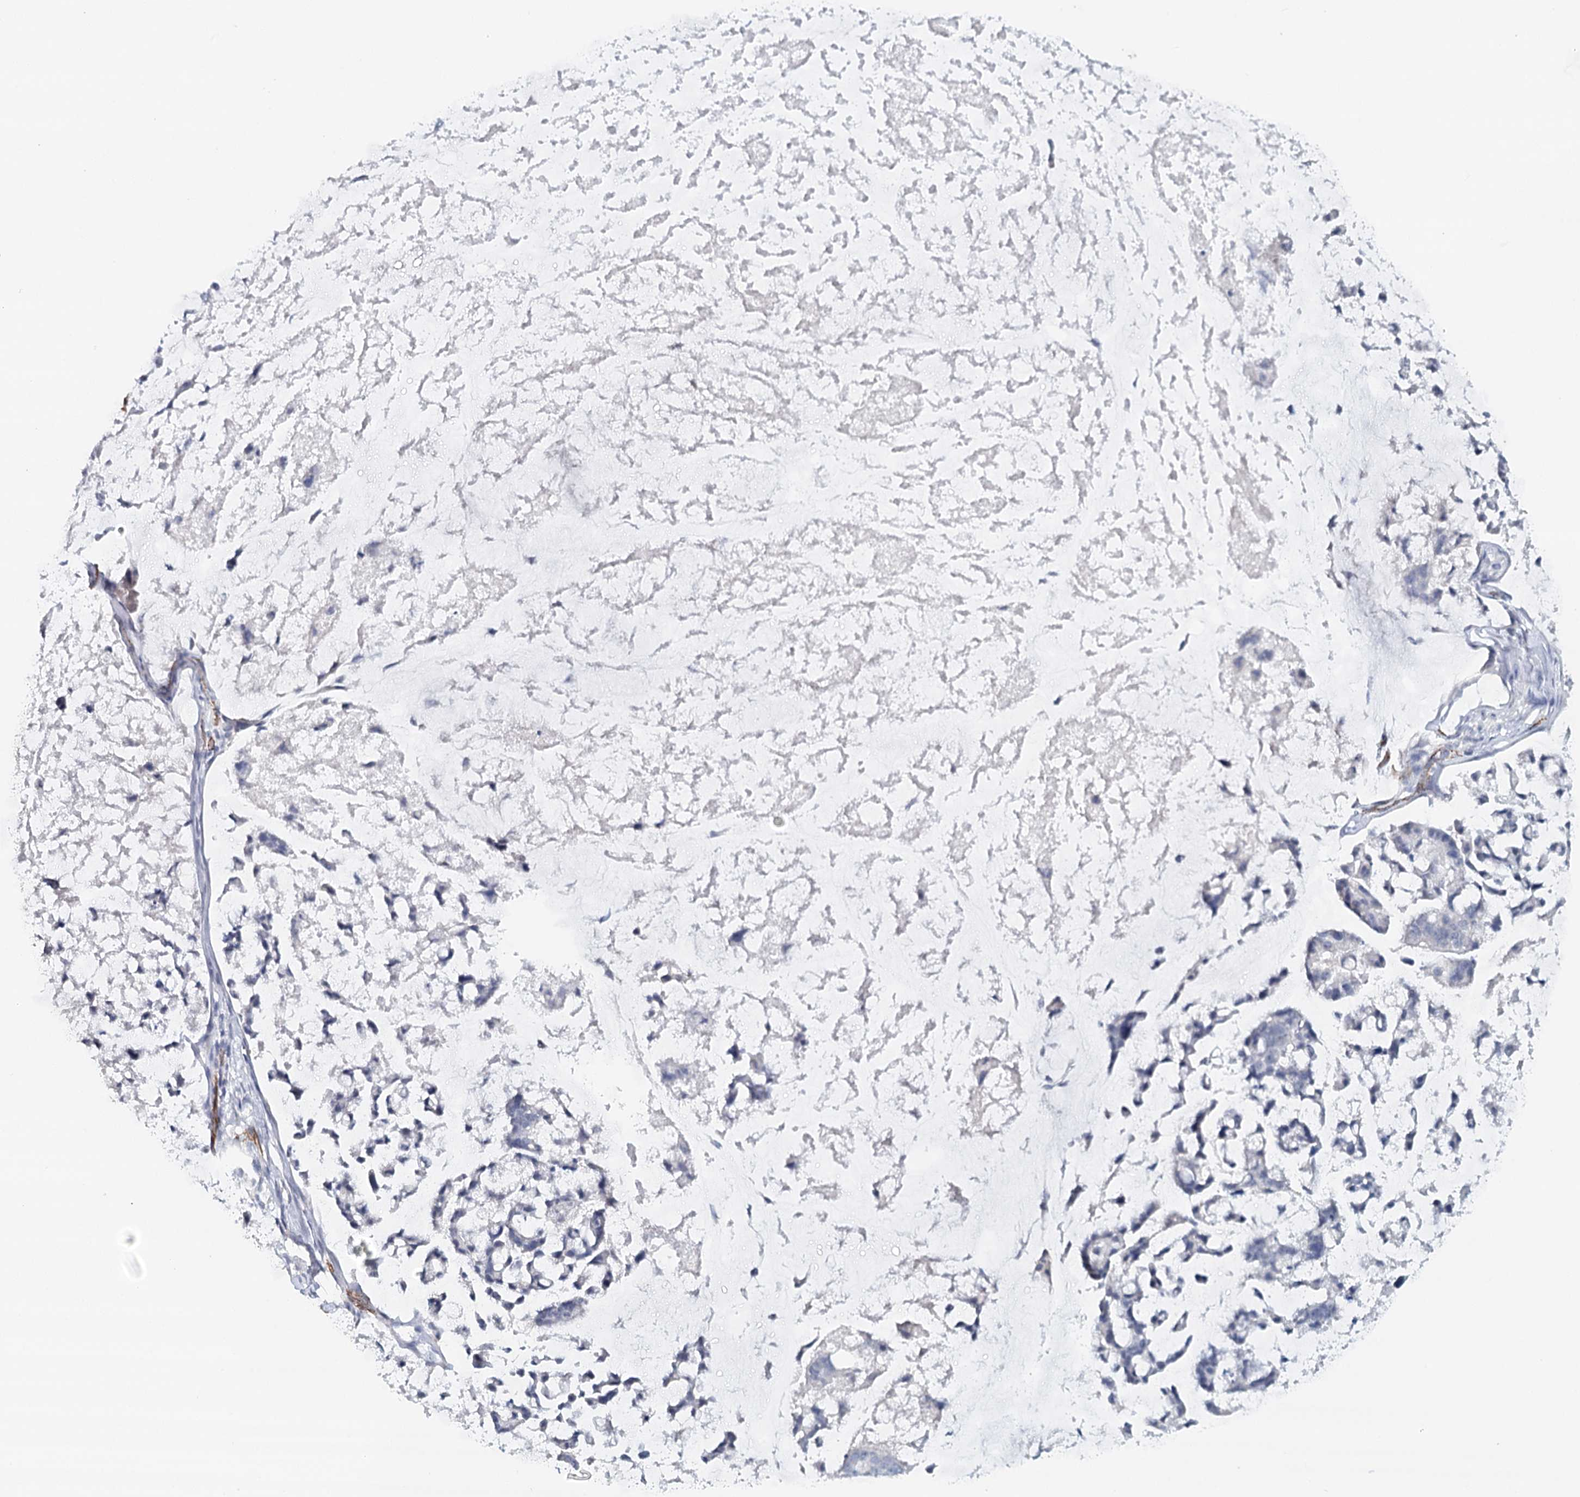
{"staining": {"intensity": "negative", "quantity": "none", "location": "none"}, "tissue": "stomach cancer", "cell_type": "Tumor cells", "image_type": "cancer", "snomed": [{"axis": "morphology", "description": "Adenocarcinoma, NOS"}, {"axis": "topography", "description": "Stomach, lower"}], "caption": "This is an immunohistochemistry image of stomach cancer. There is no staining in tumor cells.", "gene": "SYNPO", "patient": {"sex": "male", "age": 67}}